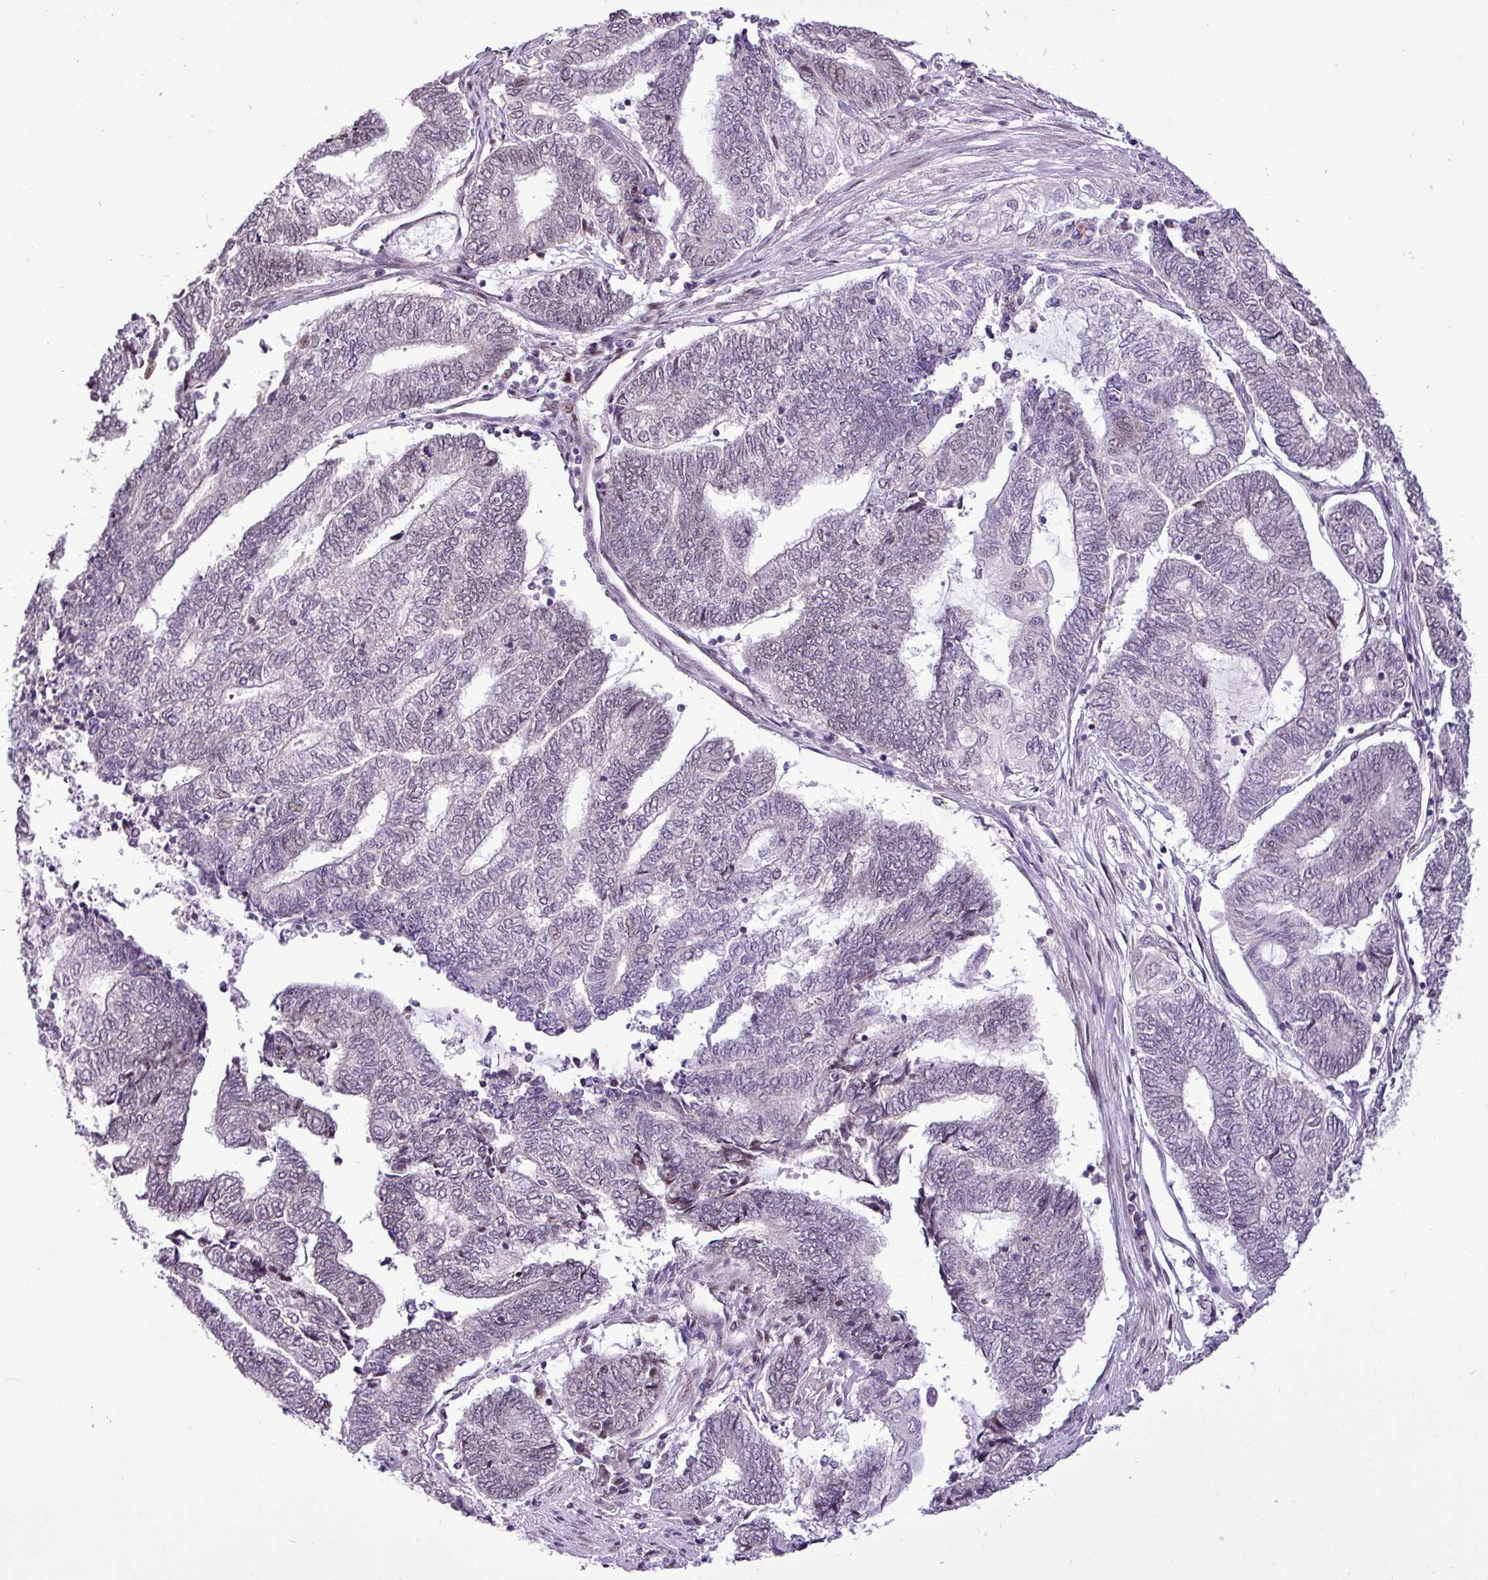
{"staining": {"intensity": "negative", "quantity": "none", "location": "none"}, "tissue": "endometrial cancer", "cell_type": "Tumor cells", "image_type": "cancer", "snomed": [{"axis": "morphology", "description": "Adenocarcinoma, NOS"}, {"axis": "topography", "description": "Uterus"}, {"axis": "topography", "description": "Endometrium"}], "caption": "This histopathology image is of endometrial cancer stained with immunohistochemistry (IHC) to label a protein in brown with the nuclei are counter-stained blue. There is no positivity in tumor cells.", "gene": "ZNF354A", "patient": {"sex": "female", "age": 70}}